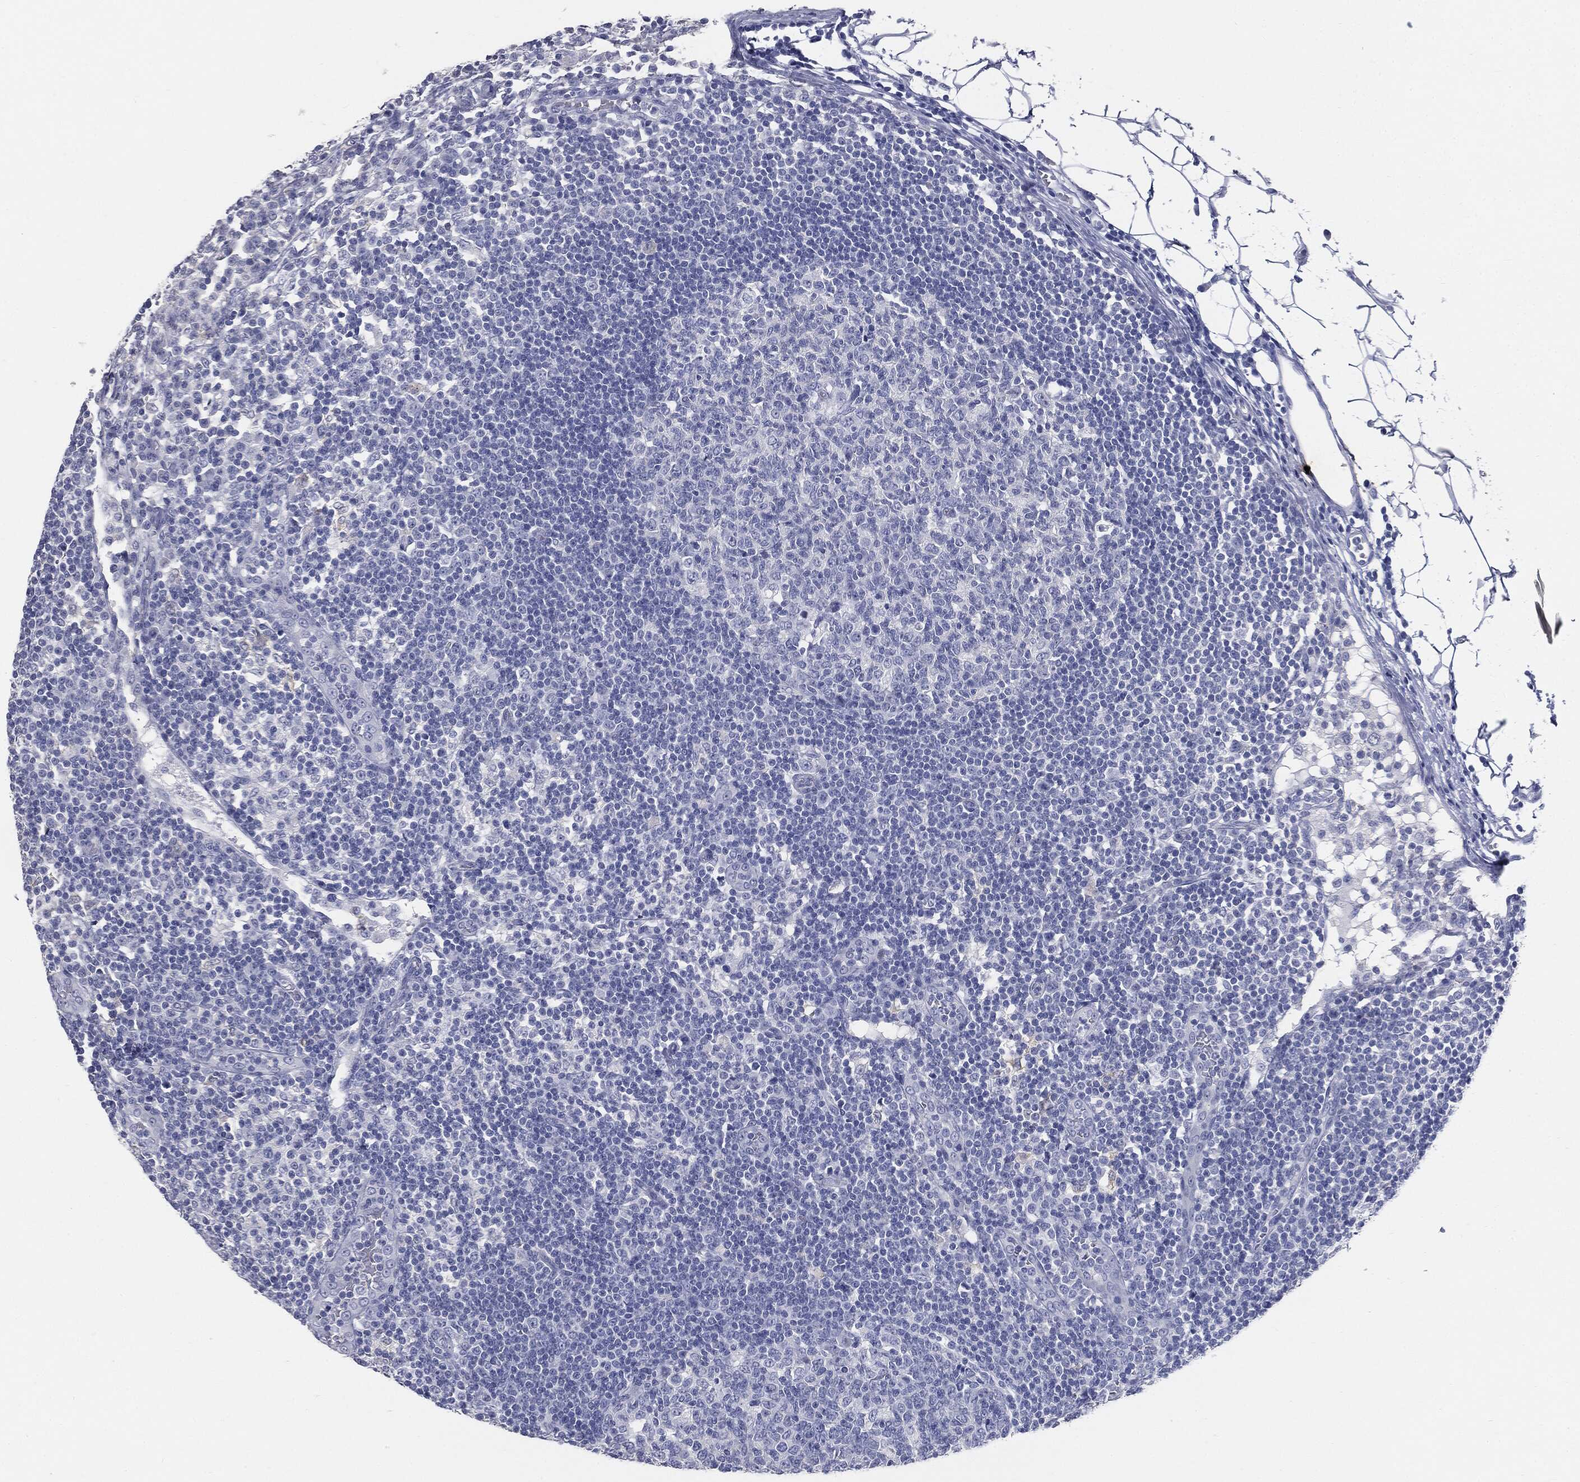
{"staining": {"intensity": "negative", "quantity": "none", "location": "none"}, "tissue": "lymph node", "cell_type": "Germinal center cells", "image_type": "normal", "snomed": [{"axis": "morphology", "description": "Normal tissue, NOS"}, {"axis": "topography", "description": "Lymph node"}, {"axis": "topography", "description": "Salivary gland"}], "caption": "This photomicrograph is of benign lymph node stained with immunohistochemistry (IHC) to label a protein in brown with the nuclei are counter-stained blue. There is no positivity in germinal center cells. (Brightfield microscopy of DAB (3,3'-diaminobenzidine) immunohistochemistry at high magnification).", "gene": "CUZD1", "patient": {"sex": "male", "age": 83}}